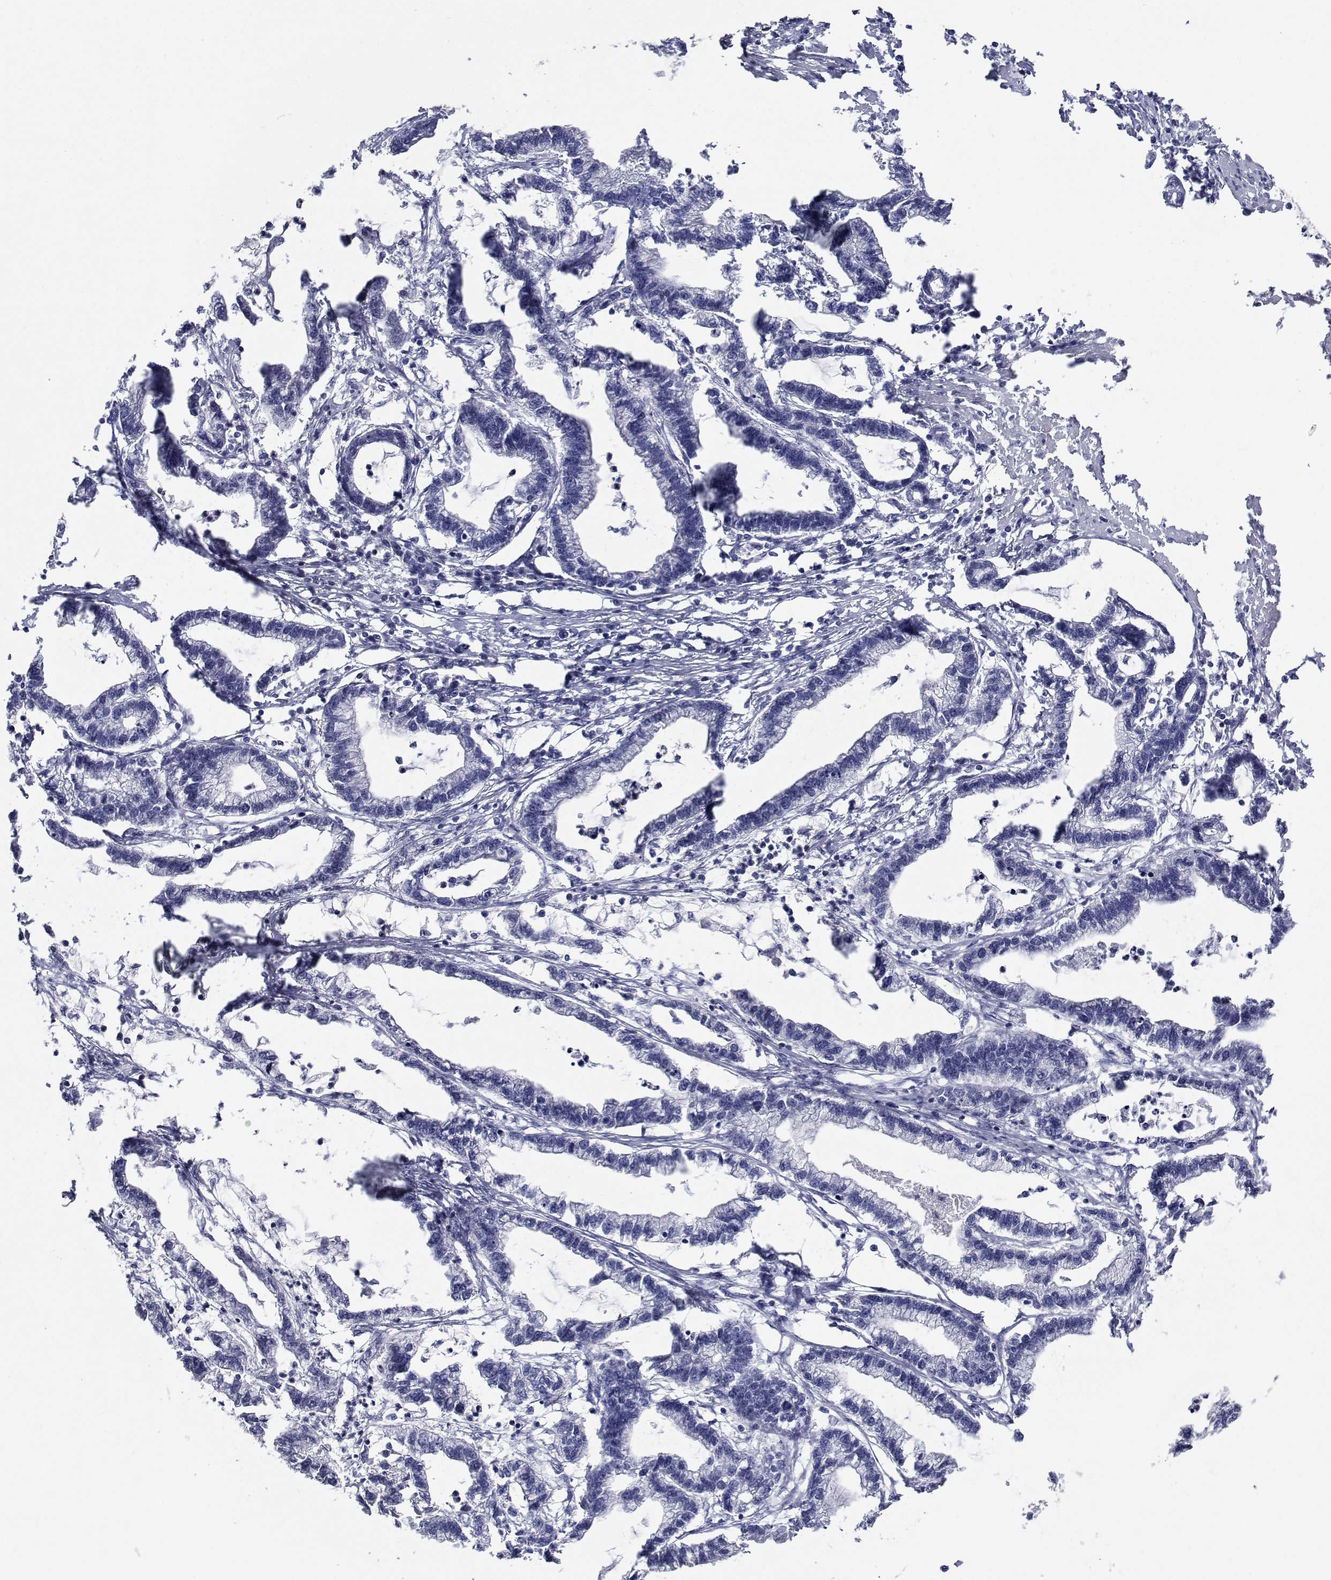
{"staining": {"intensity": "negative", "quantity": "none", "location": "none"}, "tissue": "stomach cancer", "cell_type": "Tumor cells", "image_type": "cancer", "snomed": [{"axis": "morphology", "description": "Adenocarcinoma, NOS"}, {"axis": "topography", "description": "Stomach"}], "caption": "Stomach cancer stained for a protein using immunohistochemistry demonstrates no positivity tumor cells.", "gene": "PLXNA4", "patient": {"sex": "male", "age": 83}}